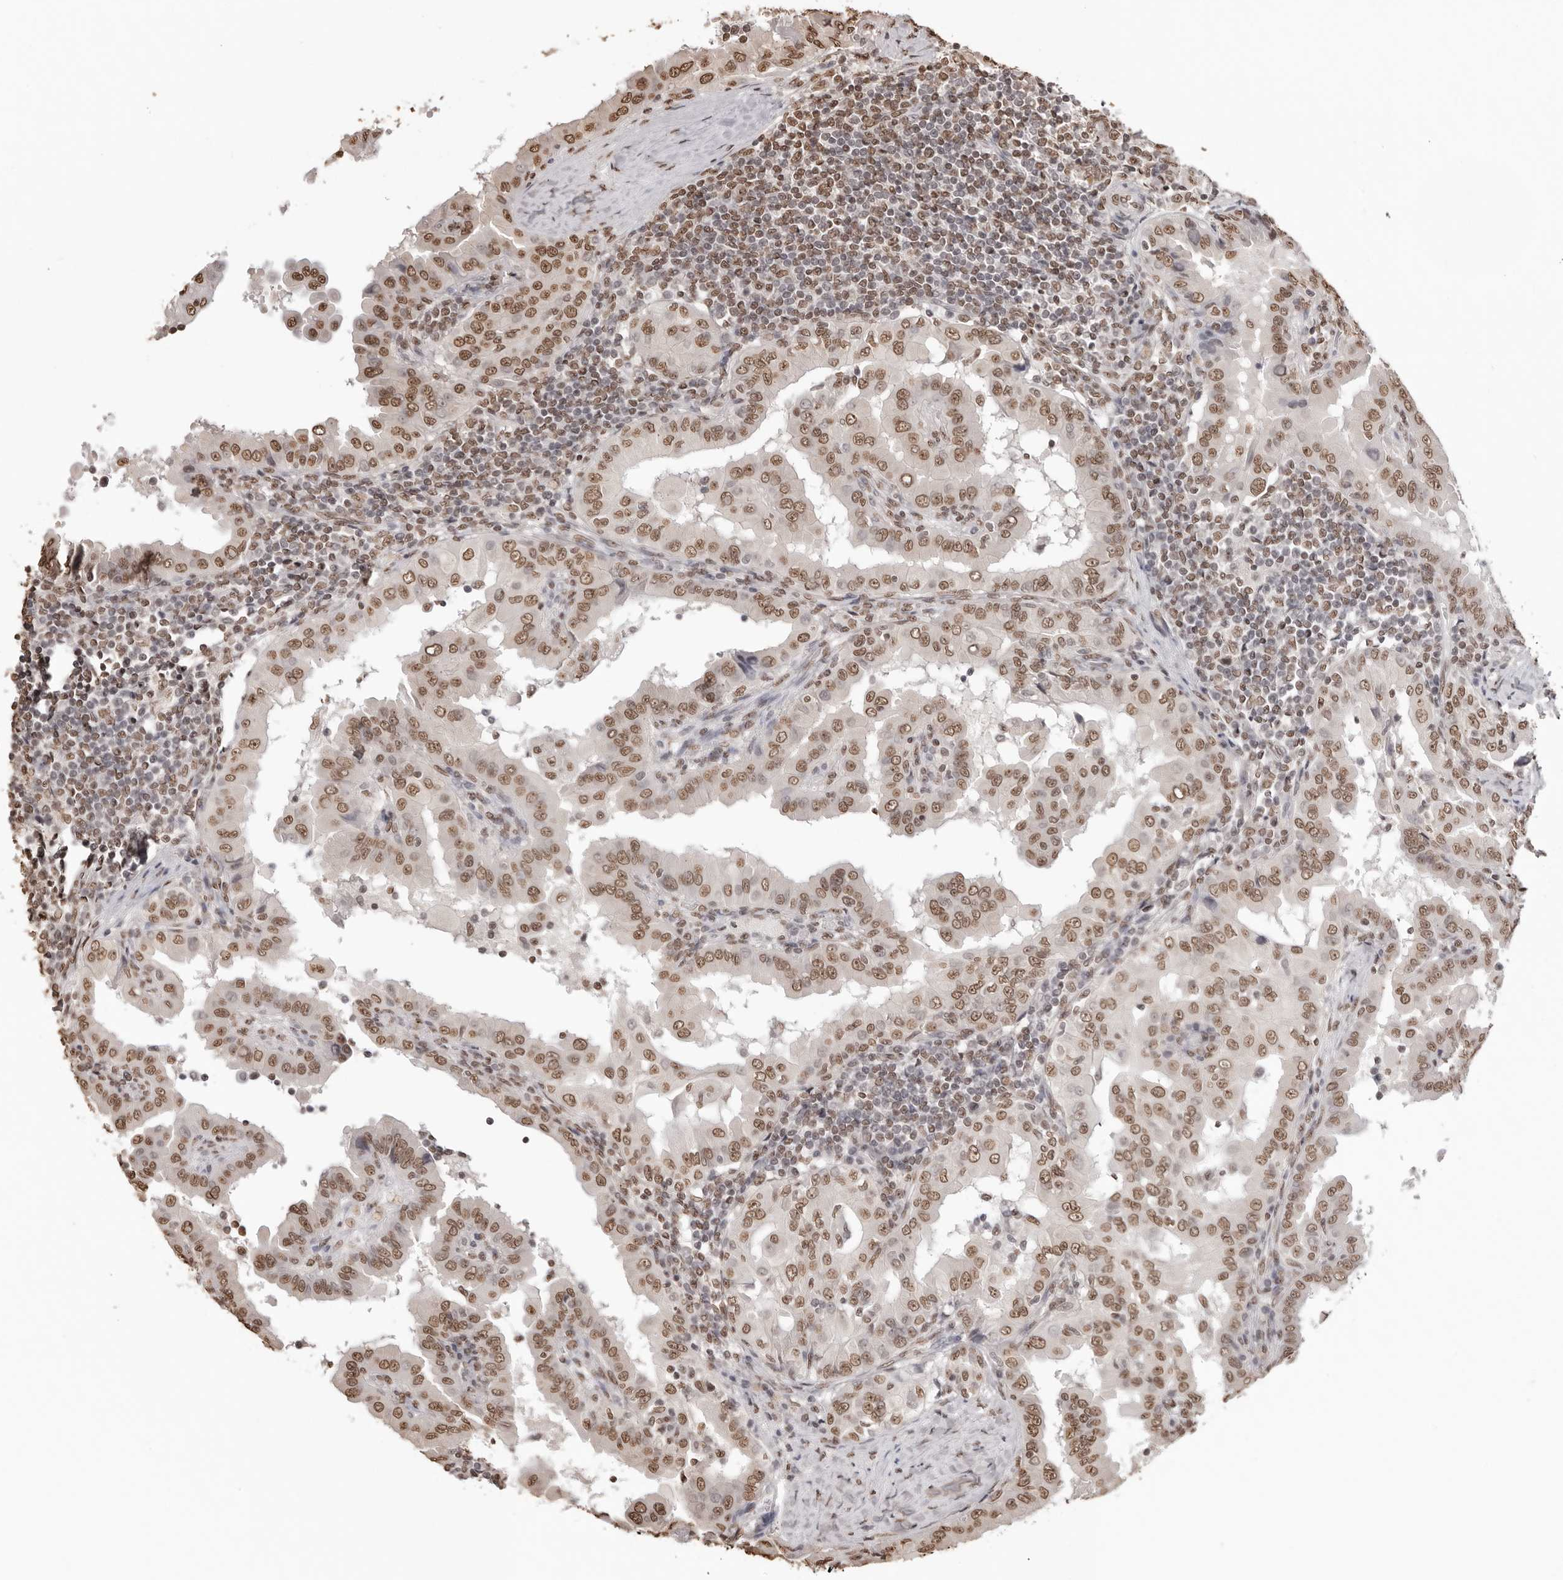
{"staining": {"intensity": "moderate", "quantity": ">75%", "location": "nuclear"}, "tissue": "thyroid cancer", "cell_type": "Tumor cells", "image_type": "cancer", "snomed": [{"axis": "morphology", "description": "Papillary adenocarcinoma, NOS"}, {"axis": "topography", "description": "Thyroid gland"}], "caption": "The photomicrograph exhibits a brown stain indicating the presence of a protein in the nuclear of tumor cells in papillary adenocarcinoma (thyroid).", "gene": "OLIG3", "patient": {"sex": "male", "age": 33}}